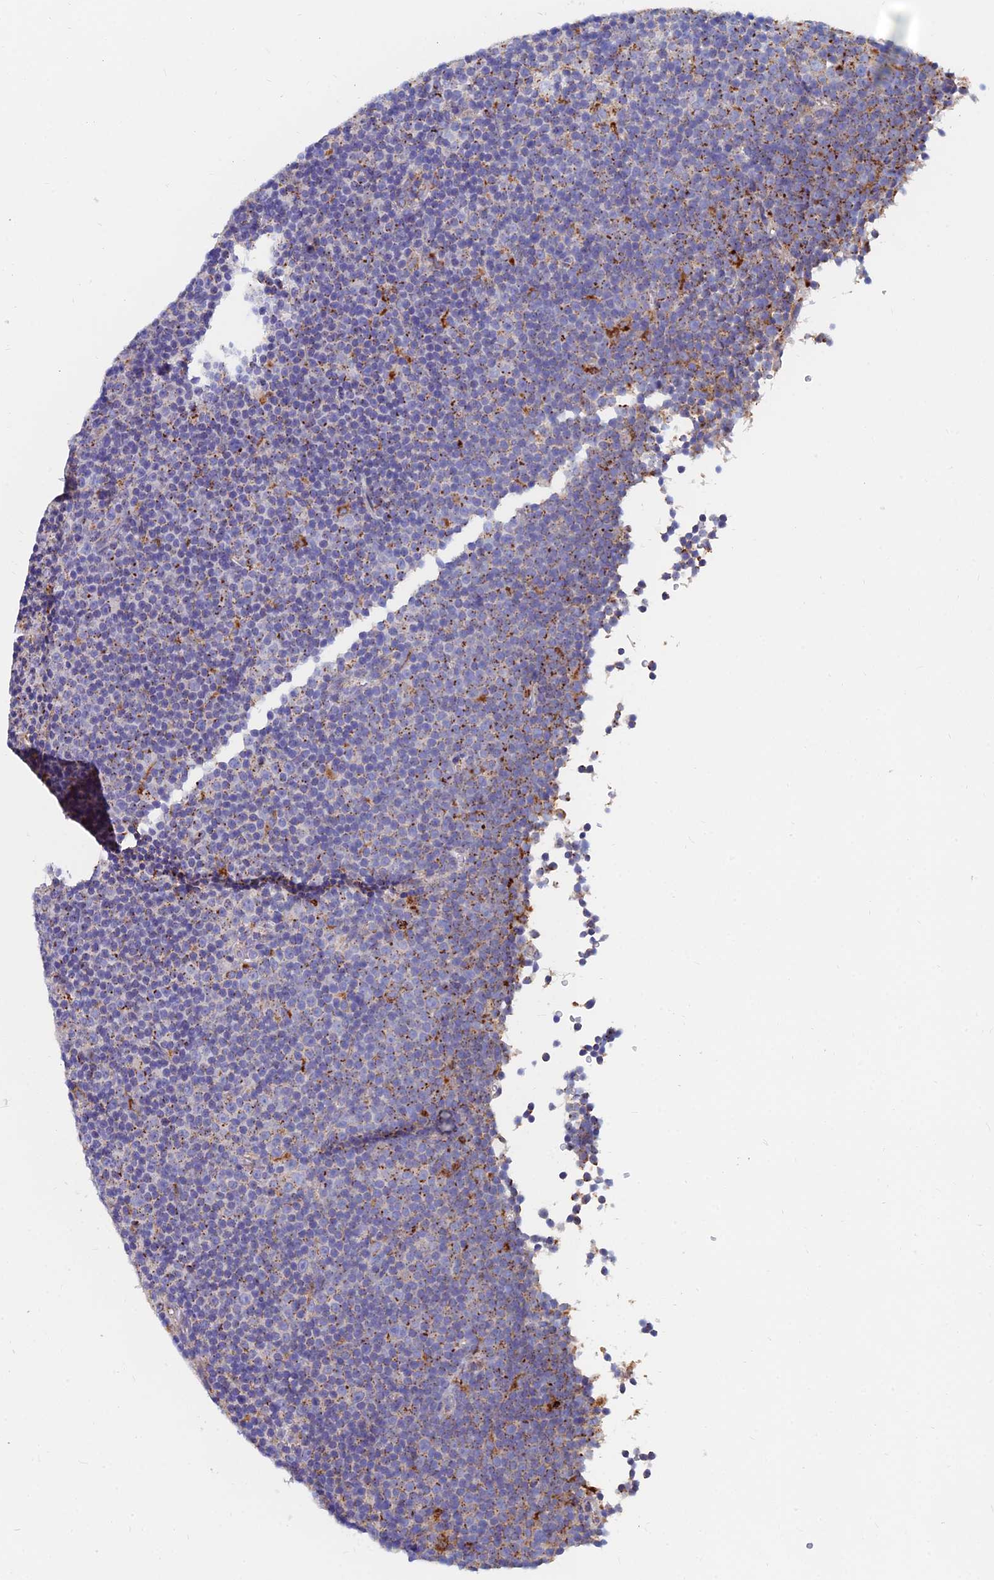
{"staining": {"intensity": "moderate", "quantity": "<25%", "location": "cytoplasmic/membranous"}, "tissue": "lymphoma", "cell_type": "Tumor cells", "image_type": "cancer", "snomed": [{"axis": "morphology", "description": "Malignant lymphoma, non-Hodgkin's type, Low grade"}, {"axis": "topography", "description": "Lymph node"}], "caption": "This photomicrograph reveals immunohistochemistry staining of lymphoma, with low moderate cytoplasmic/membranous staining in approximately <25% of tumor cells.", "gene": "SPNS1", "patient": {"sex": "female", "age": 67}}